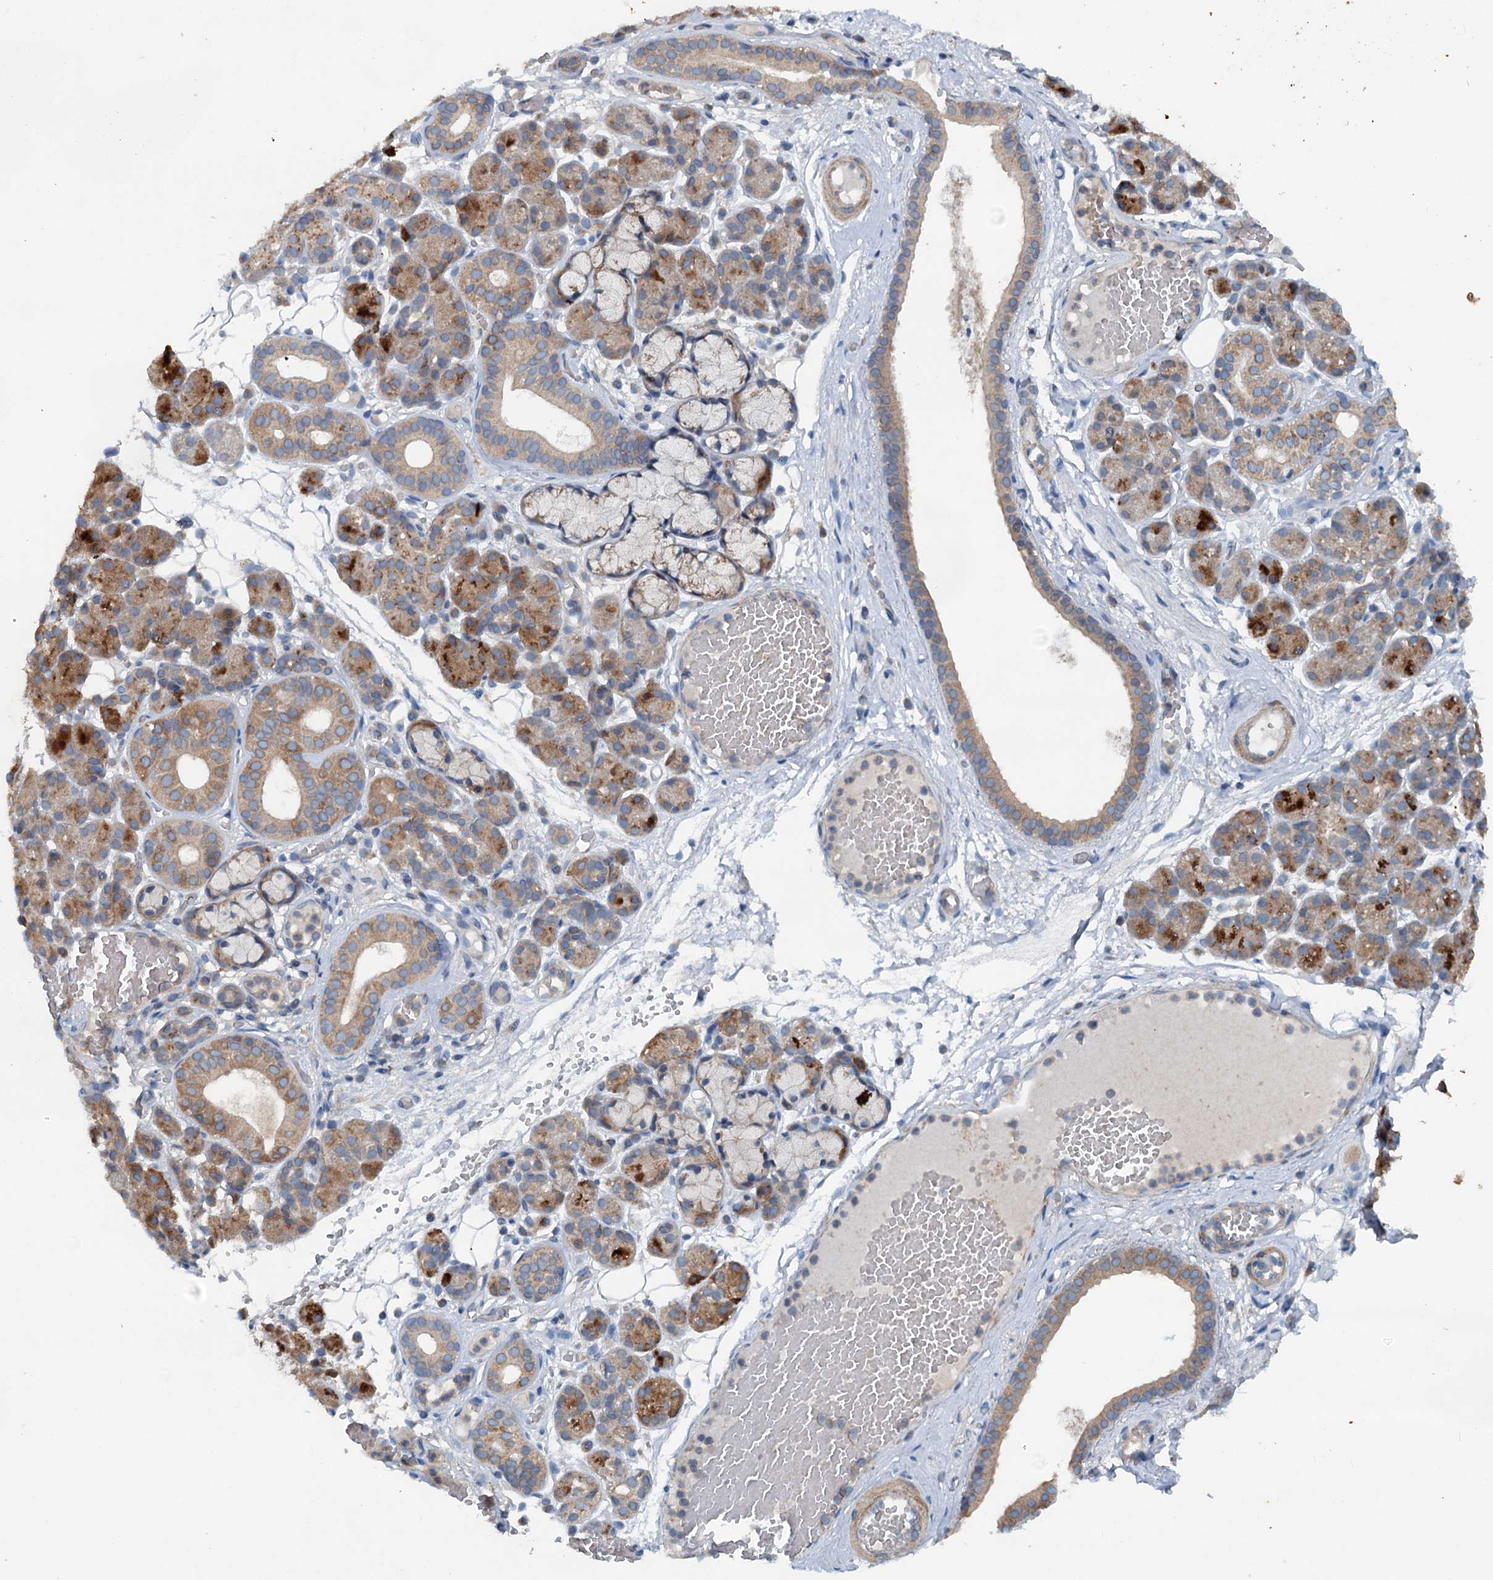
{"staining": {"intensity": "strong", "quantity": "25%-75%", "location": "cytoplasmic/membranous"}, "tissue": "salivary gland", "cell_type": "Glandular cells", "image_type": "normal", "snomed": [{"axis": "morphology", "description": "Normal tissue, NOS"}, {"axis": "topography", "description": "Salivary gland"}], "caption": "DAB immunohistochemical staining of normal human salivary gland exhibits strong cytoplasmic/membranous protein staining in approximately 25%-75% of glandular cells.", "gene": "TEDC1", "patient": {"sex": "male", "age": 63}}